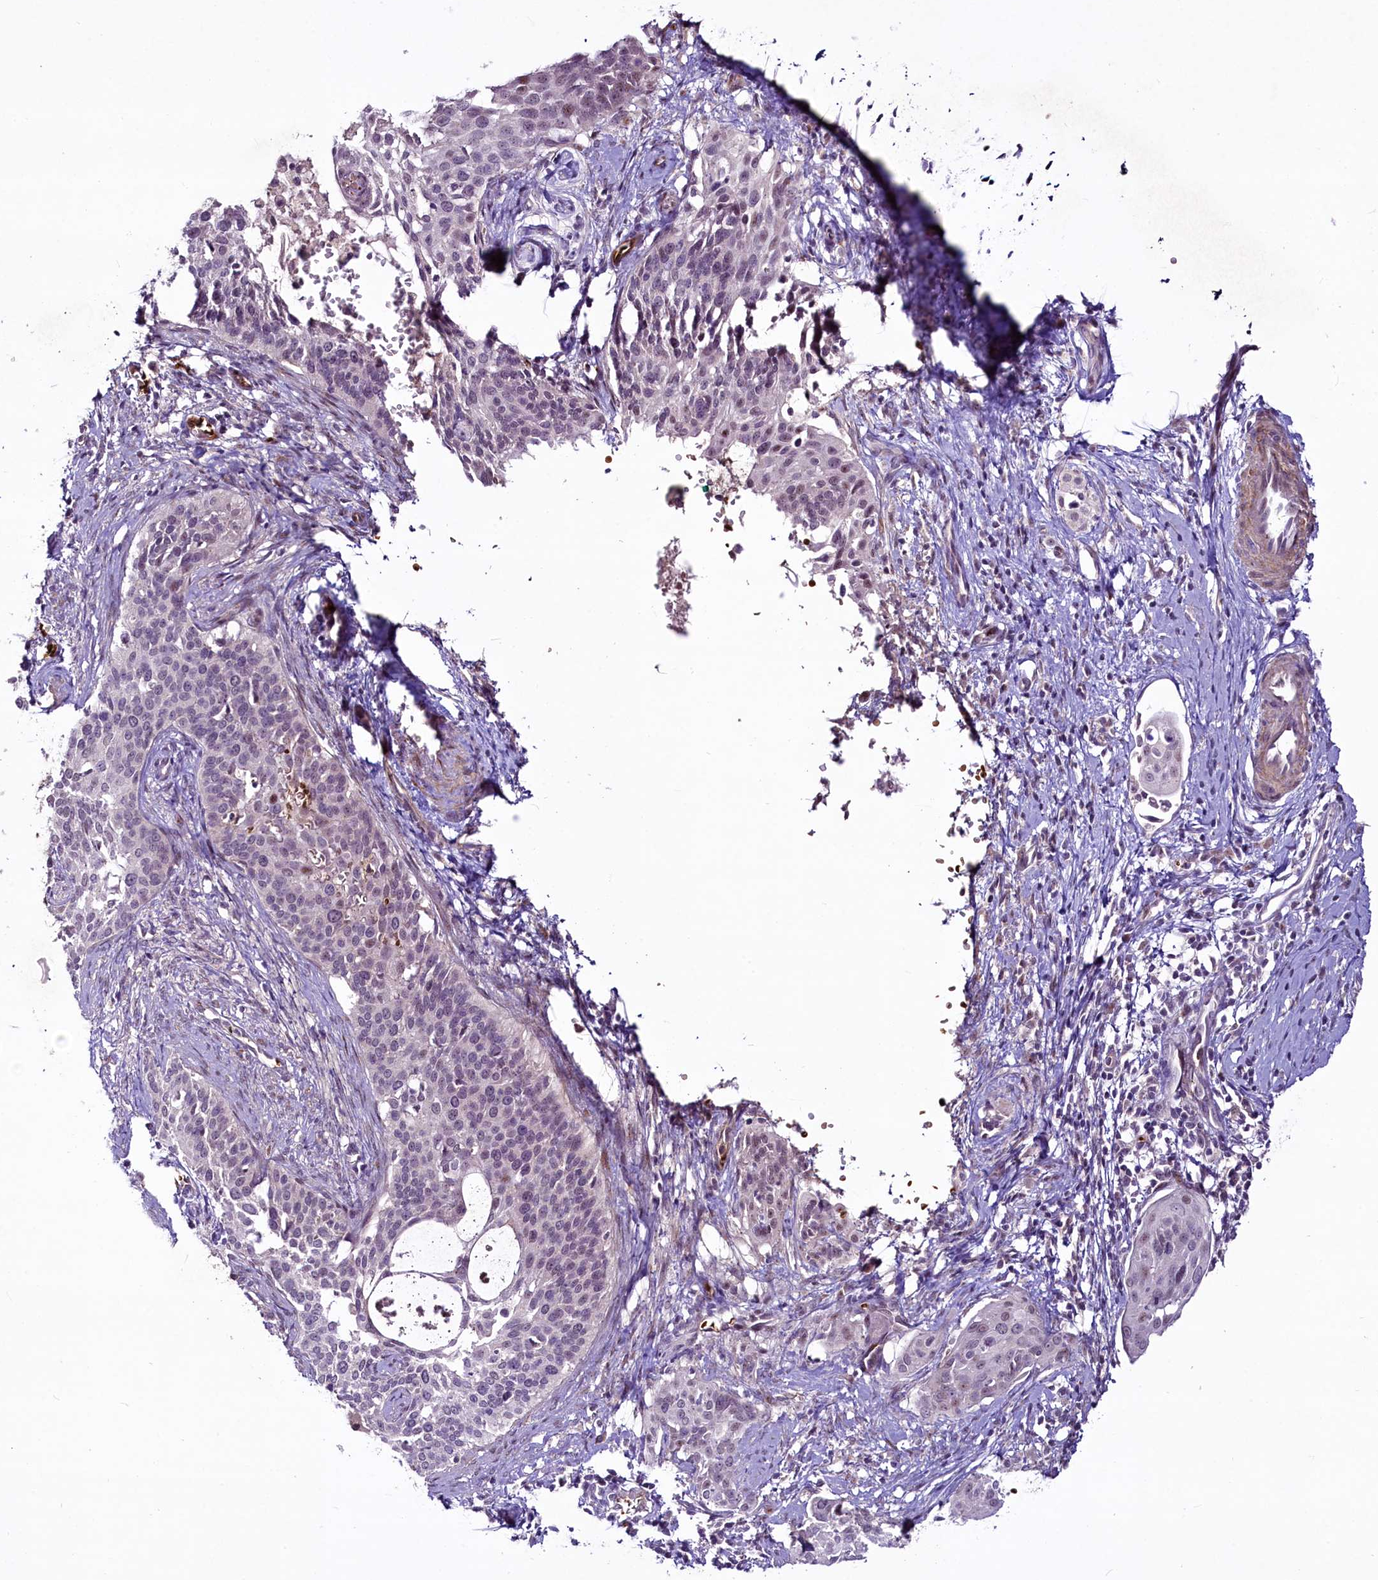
{"staining": {"intensity": "weak", "quantity": "<25%", "location": "nuclear"}, "tissue": "cervical cancer", "cell_type": "Tumor cells", "image_type": "cancer", "snomed": [{"axis": "morphology", "description": "Squamous cell carcinoma, NOS"}, {"axis": "topography", "description": "Cervix"}], "caption": "The histopathology image exhibits no staining of tumor cells in cervical squamous cell carcinoma.", "gene": "SUSD3", "patient": {"sex": "female", "age": 44}}